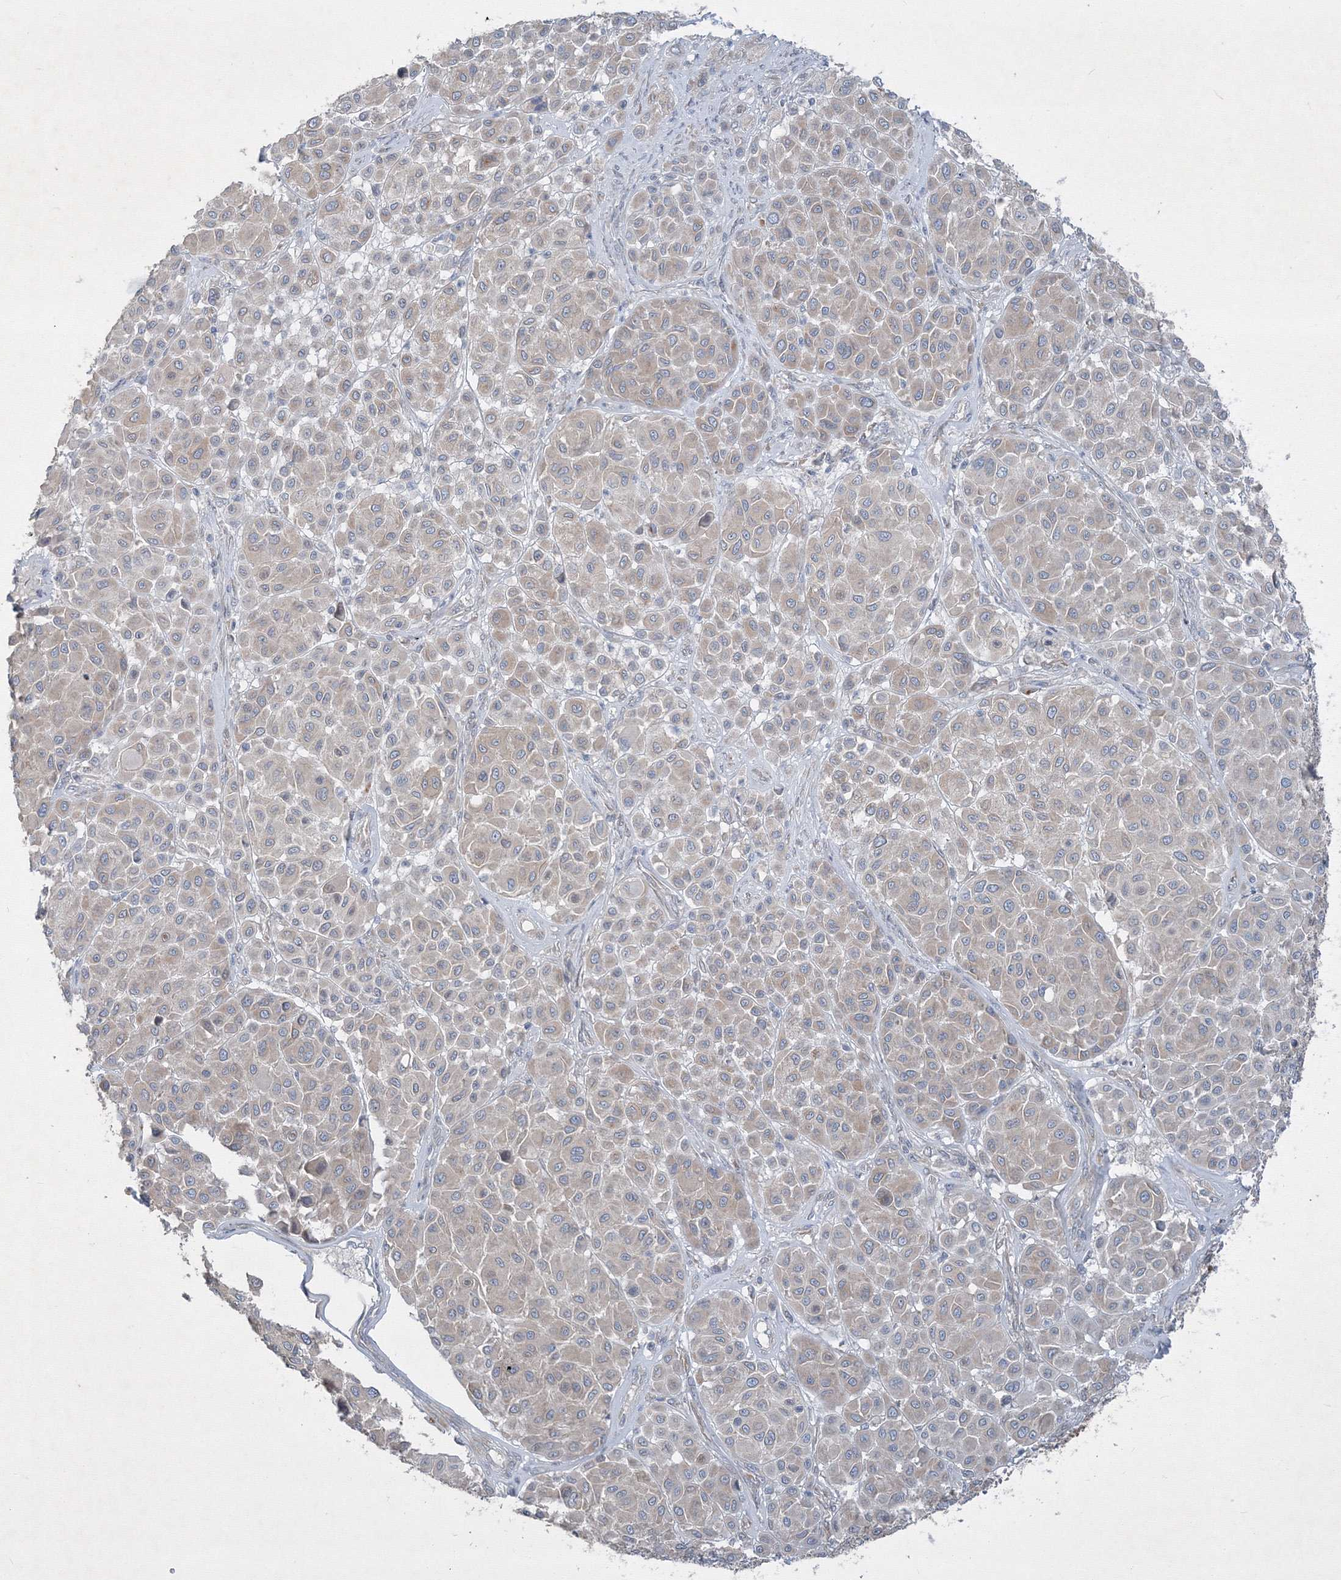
{"staining": {"intensity": "weak", "quantity": "<25%", "location": "cytoplasmic/membranous"}, "tissue": "melanoma", "cell_type": "Tumor cells", "image_type": "cancer", "snomed": [{"axis": "morphology", "description": "Malignant melanoma, Metastatic site"}, {"axis": "topography", "description": "Soft tissue"}], "caption": "Immunohistochemical staining of human melanoma exhibits no significant staining in tumor cells. The staining is performed using DAB (3,3'-diaminobenzidine) brown chromogen with nuclei counter-stained in using hematoxylin.", "gene": "IFNAR1", "patient": {"sex": "male", "age": 41}}